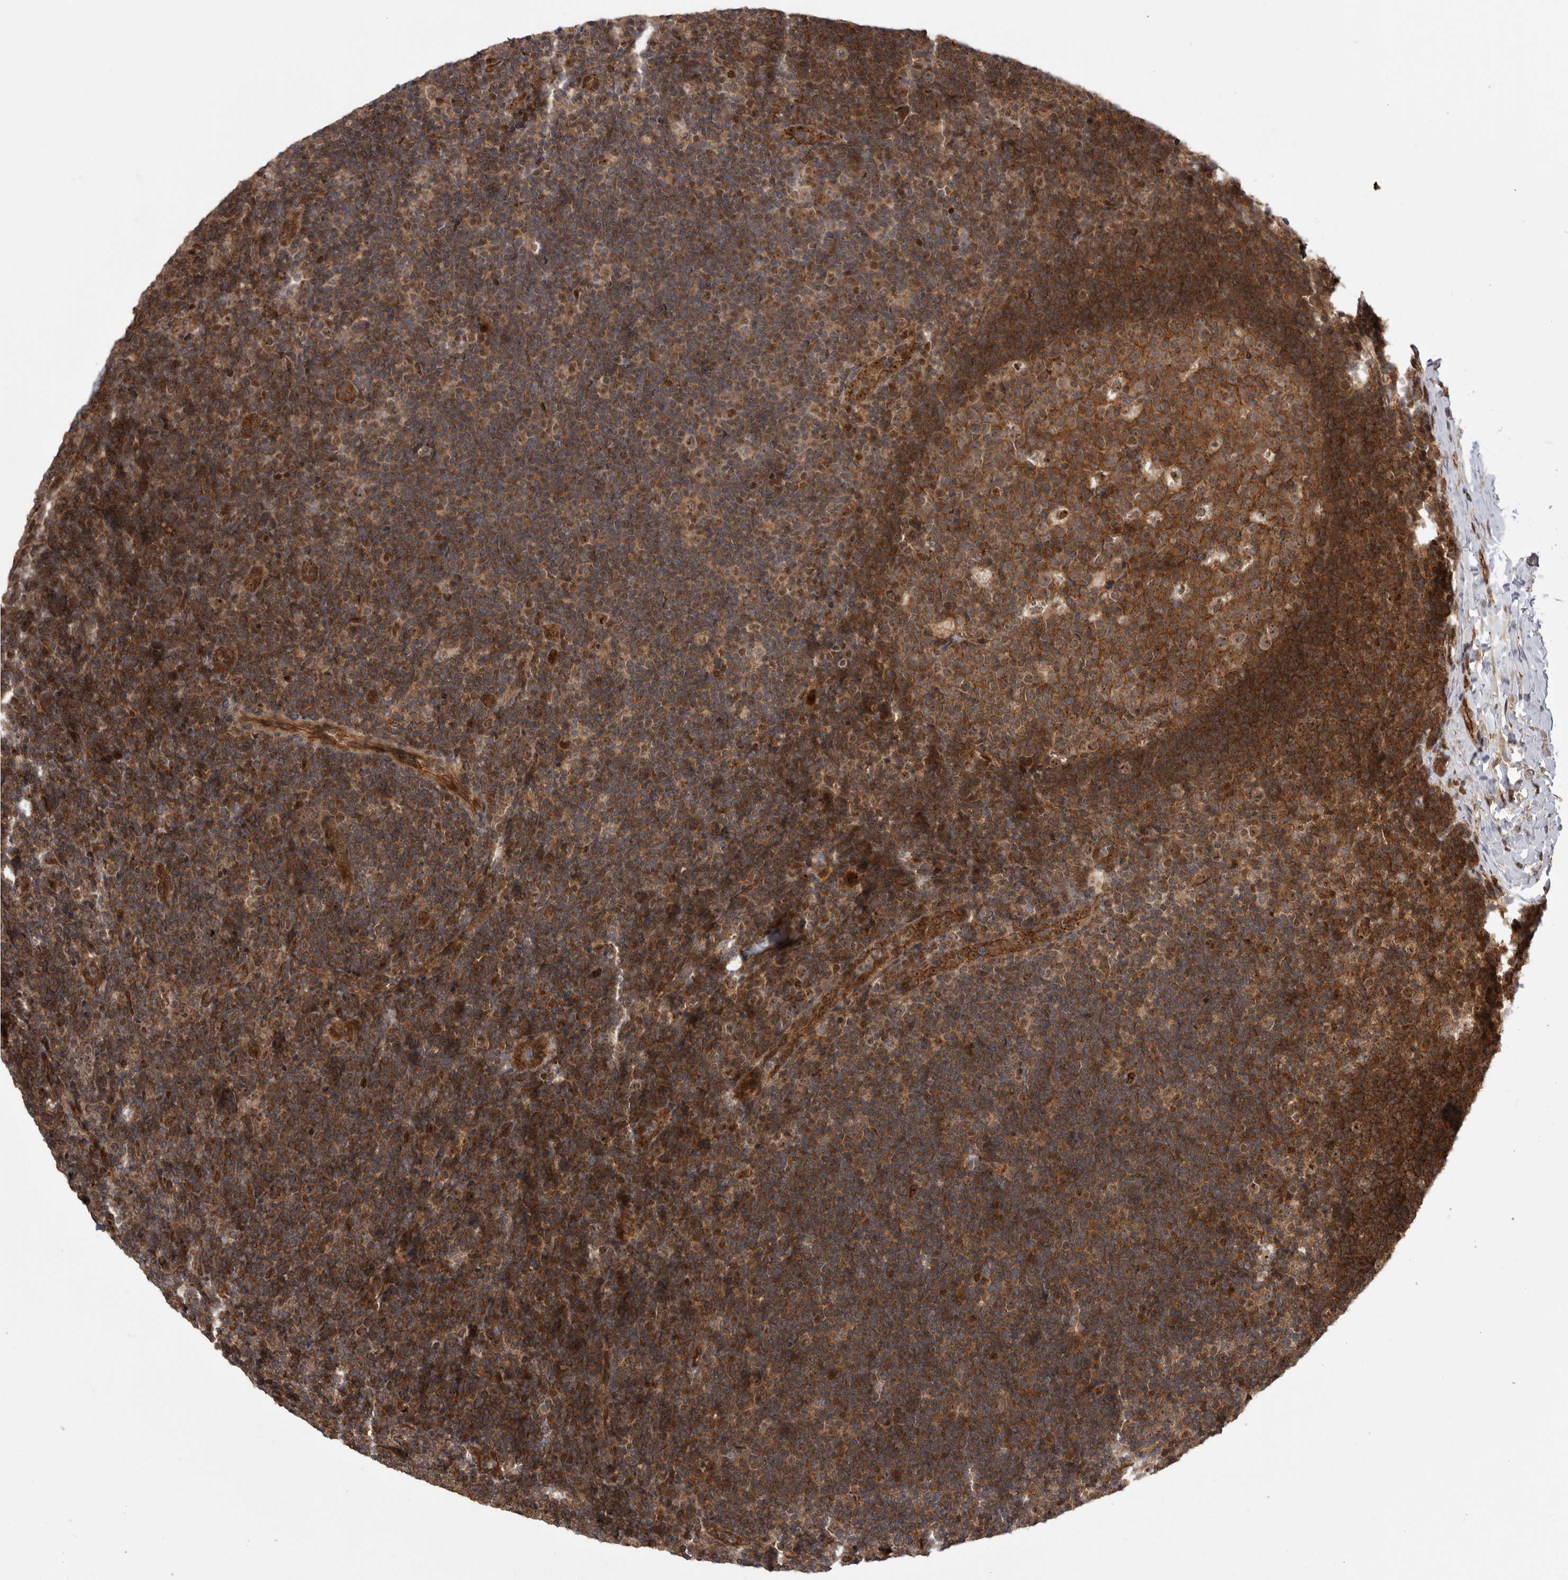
{"staining": {"intensity": "moderate", "quantity": ">75%", "location": "cytoplasmic/membranous"}, "tissue": "lymph node", "cell_type": "Germinal center cells", "image_type": "normal", "snomed": [{"axis": "morphology", "description": "Normal tissue, NOS"}, {"axis": "topography", "description": "Lymph node"}], "caption": "Immunohistochemistry (IHC) image of benign human lymph node stained for a protein (brown), which exhibits medium levels of moderate cytoplasmic/membranous expression in about >75% of germinal center cells.", "gene": "DHDDS", "patient": {"sex": "female", "age": 22}}